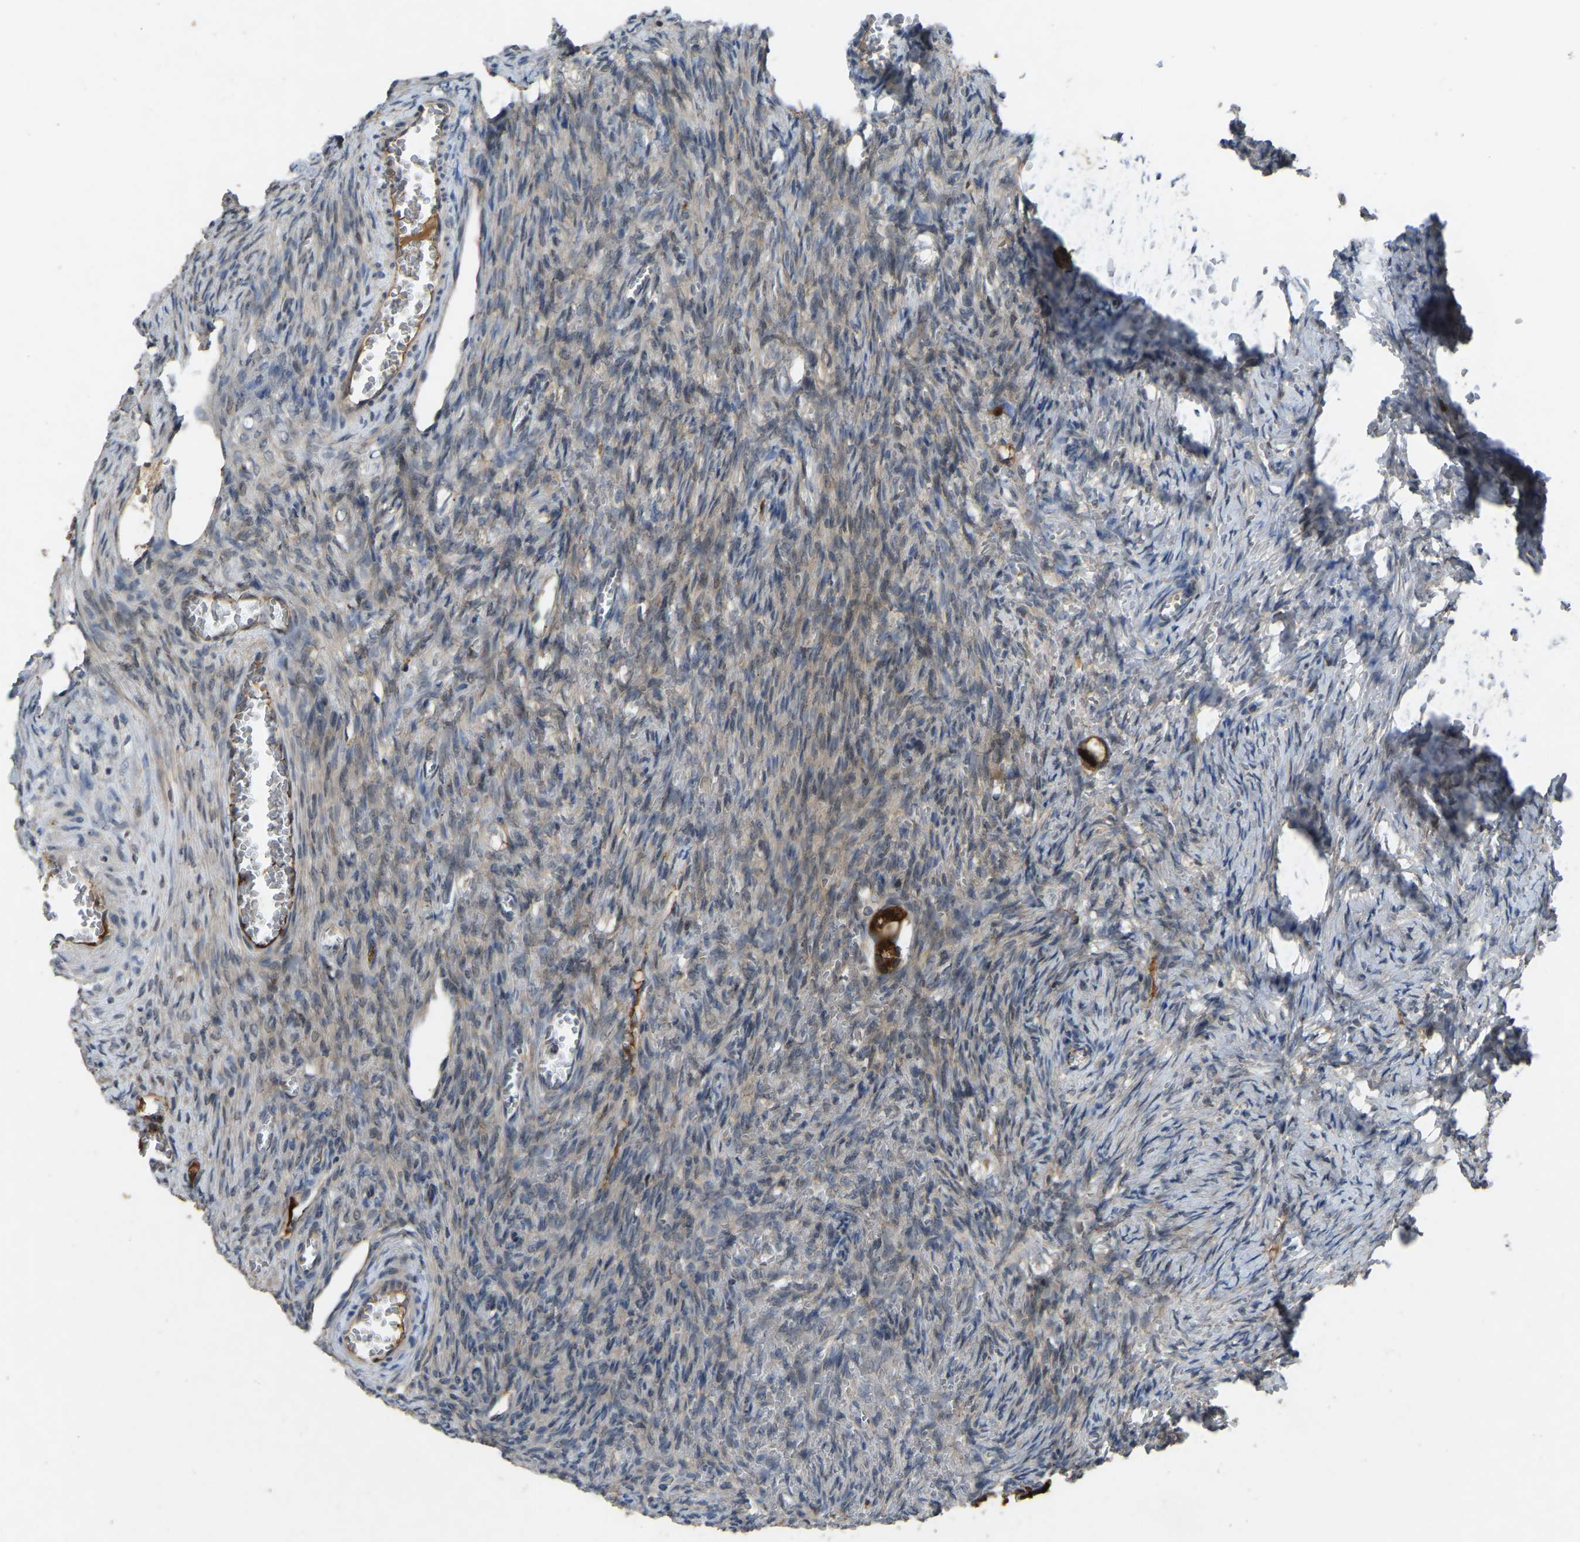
{"staining": {"intensity": "strong", "quantity": ">75%", "location": "cytoplasmic/membranous"}, "tissue": "ovary", "cell_type": "Follicle cells", "image_type": "normal", "snomed": [{"axis": "morphology", "description": "Normal tissue, NOS"}, {"axis": "topography", "description": "Ovary"}], "caption": "Follicle cells demonstrate high levels of strong cytoplasmic/membranous positivity in about >75% of cells in normal ovary.", "gene": "FHIT", "patient": {"sex": "female", "age": 27}}